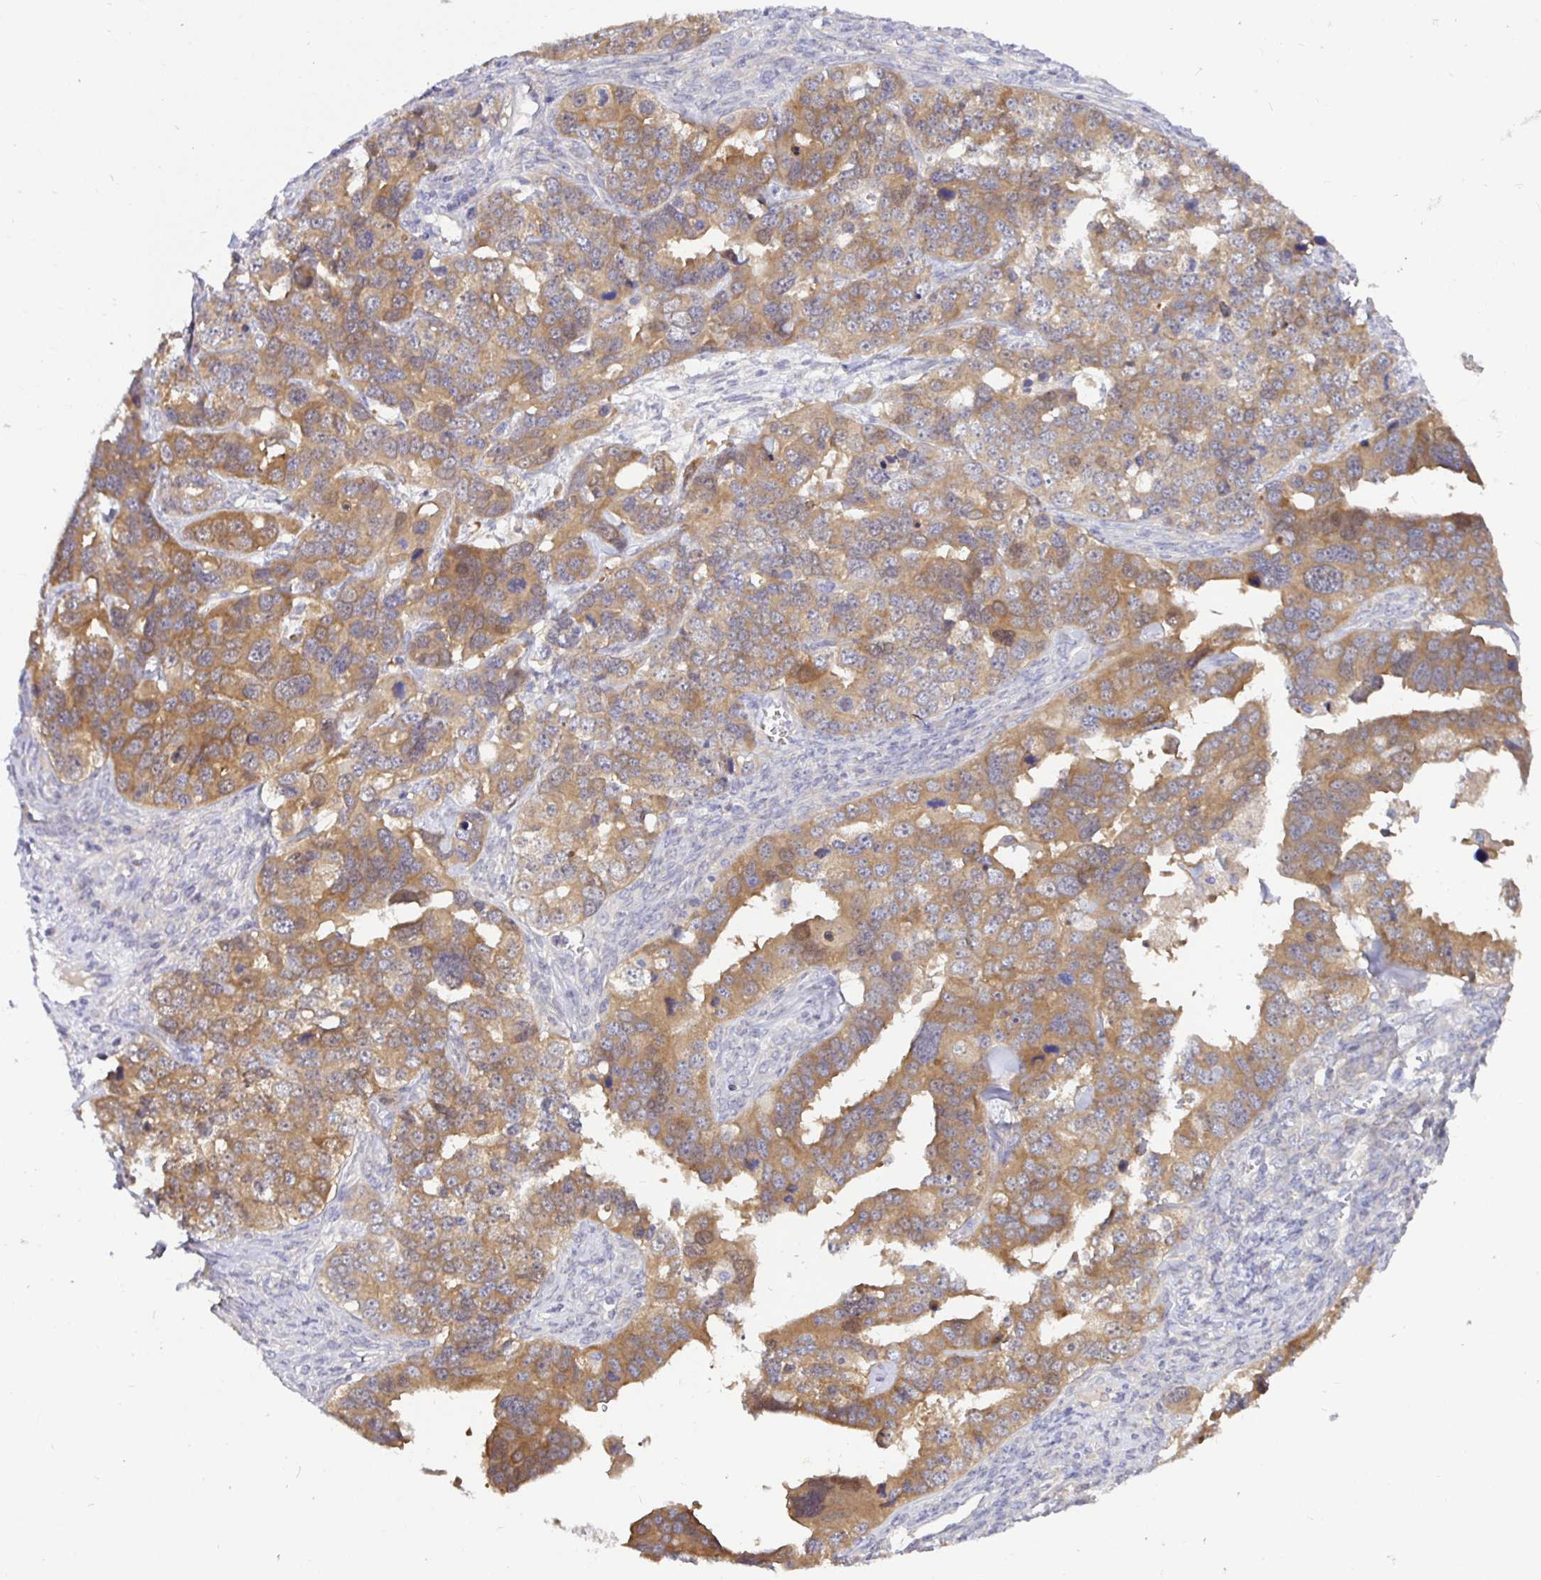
{"staining": {"intensity": "moderate", "quantity": ">75%", "location": "cytoplasmic/membranous"}, "tissue": "ovarian cancer", "cell_type": "Tumor cells", "image_type": "cancer", "snomed": [{"axis": "morphology", "description": "Cystadenocarcinoma, serous, NOS"}, {"axis": "topography", "description": "Ovary"}], "caption": "The image shows staining of ovarian cancer, revealing moderate cytoplasmic/membranous protein staining (brown color) within tumor cells.", "gene": "KIF21A", "patient": {"sex": "female", "age": 76}}